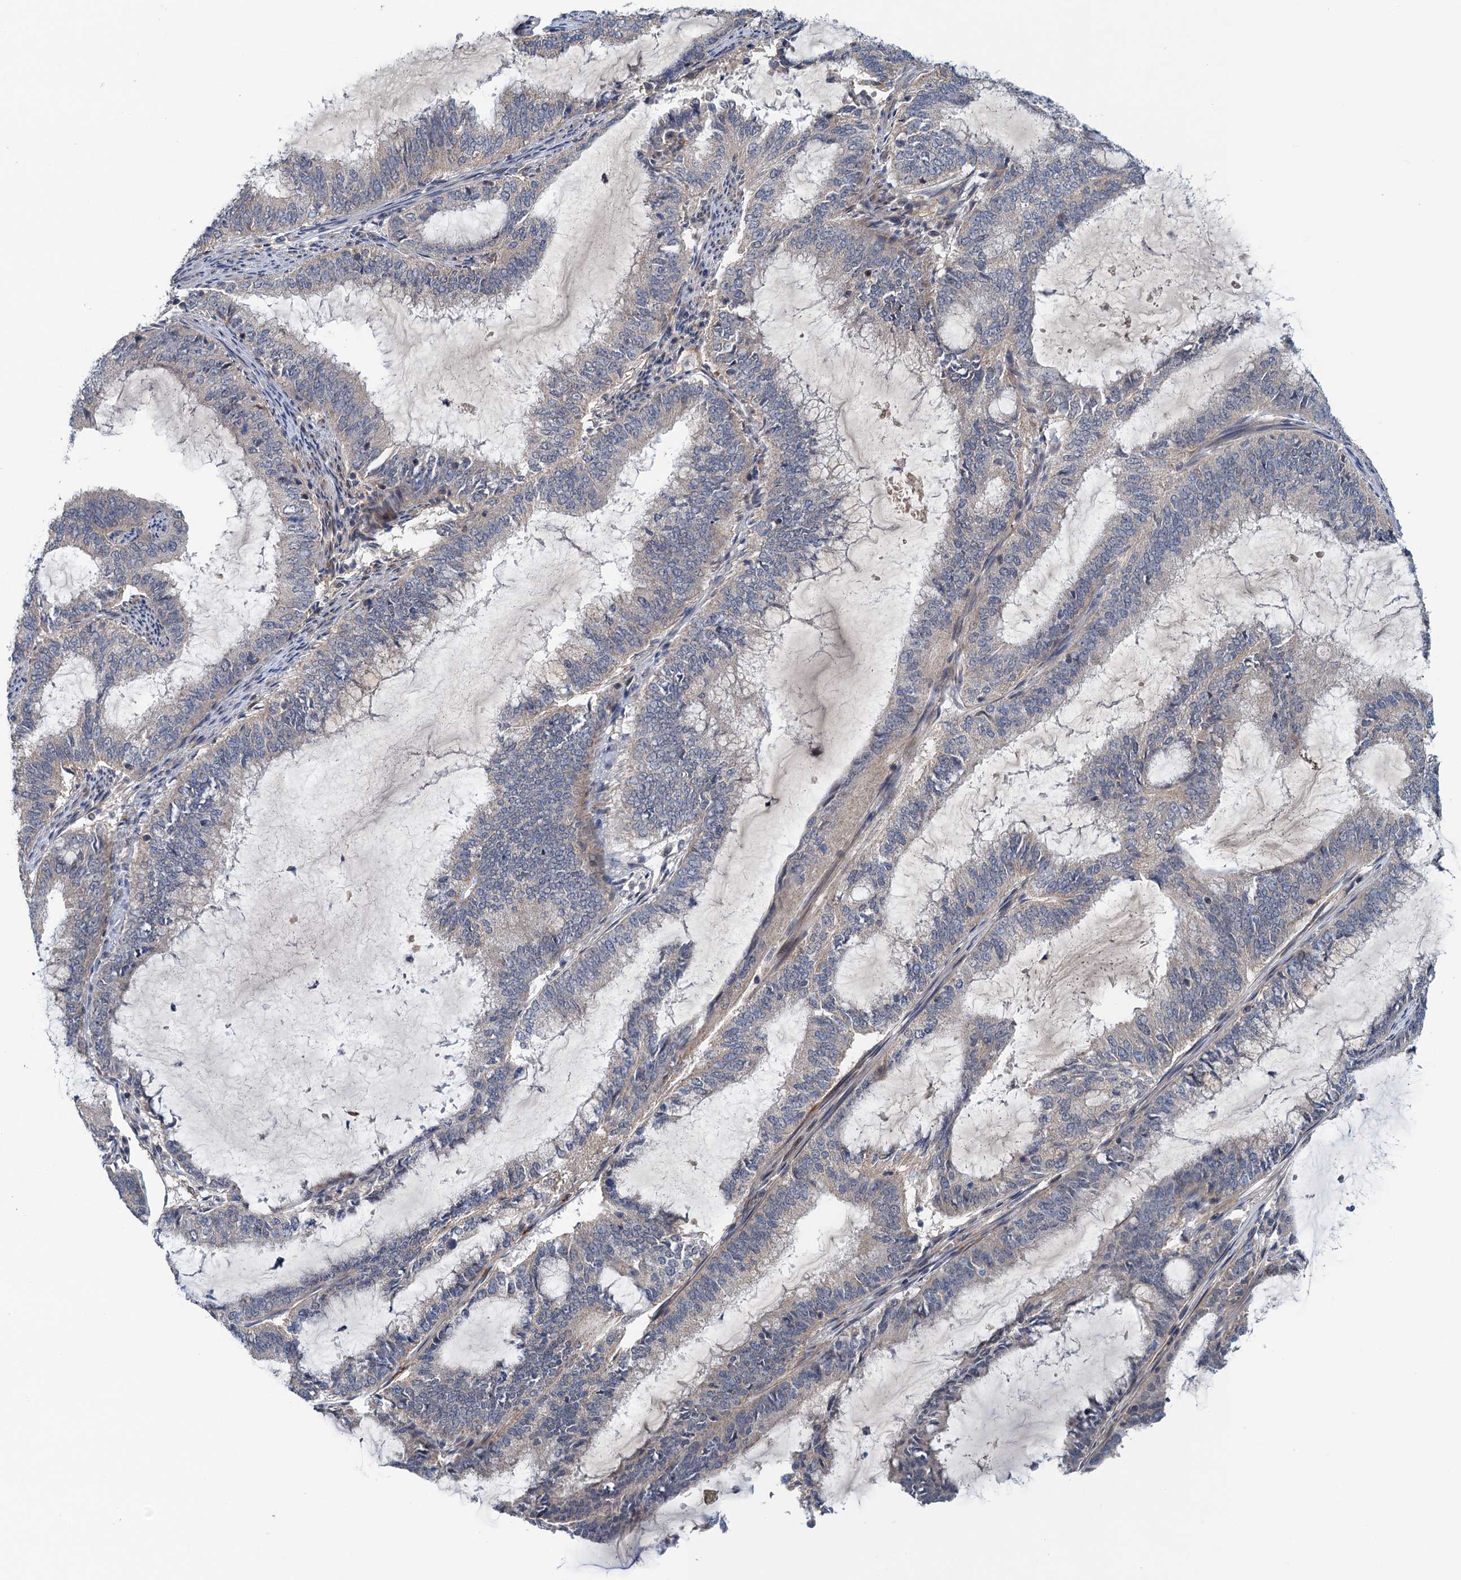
{"staining": {"intensity": "negative", "quantity": "none", "location": "none"}, "tissue": "endometrial cancer", "cell_type": "Tumor cells", "image_type": "cancer", "snomed": [{"axis": "morphology", "description": "Adenocarcinoma, NOS"}, {"axis": "topography", "description": "Endometrium"}], "caption": "A high-resolution photomicrograph shows immunohistochemistry staining of endometrial cancer (adenocarcinoma), which reveals no significant positivity in tumor cells. Brightfield microscopy of IHC stained with DAB (3,3'-diaminobenzidine) (brown) and hematoxylin (blue), captured at high magnification.", "gene": "MDM1", "patient": {"sex": "female", "age": 51}}